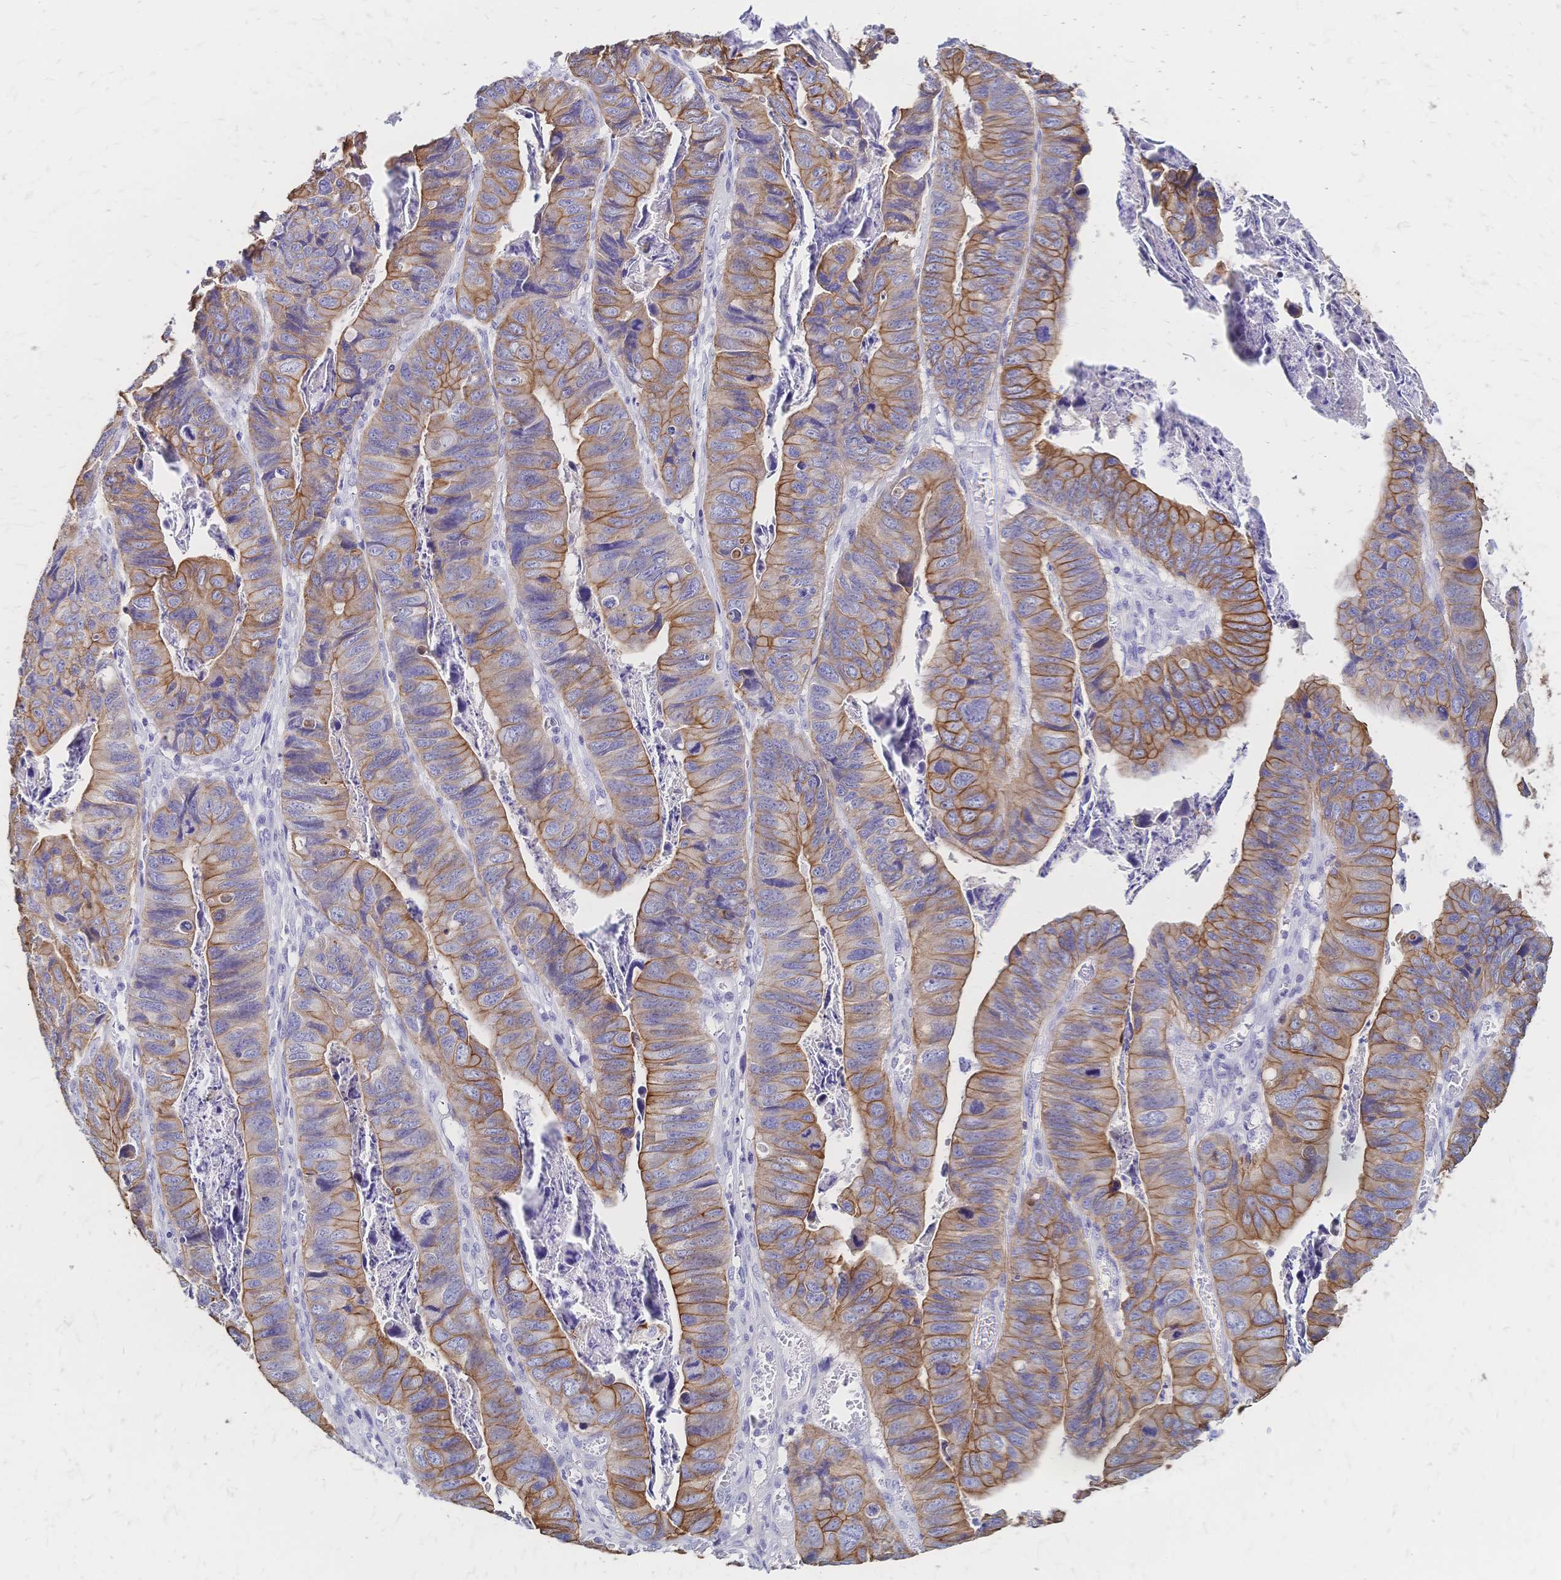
{"staining": {"intensity": "moderate", "quantity": ">75%", "location": "cytoplasmic/membranous"}, "tissue": "stomach cancer", "cell_type": "Tumor cells", "image_type": "cancer", "snomed": [{"axis": "morphology", "description": "Adenocarcinoma, NOS"}, {"axis": "topography", "description": "Stomach, lower"}], "caption": "An image of human stomach cancer (adenocarcinoma) stained for a protein reveals moderate cytoplasmic/membranous brown staining in tumor cells.", "gene": "DTNB", "patient": {"sex": "male", "age": 77}}